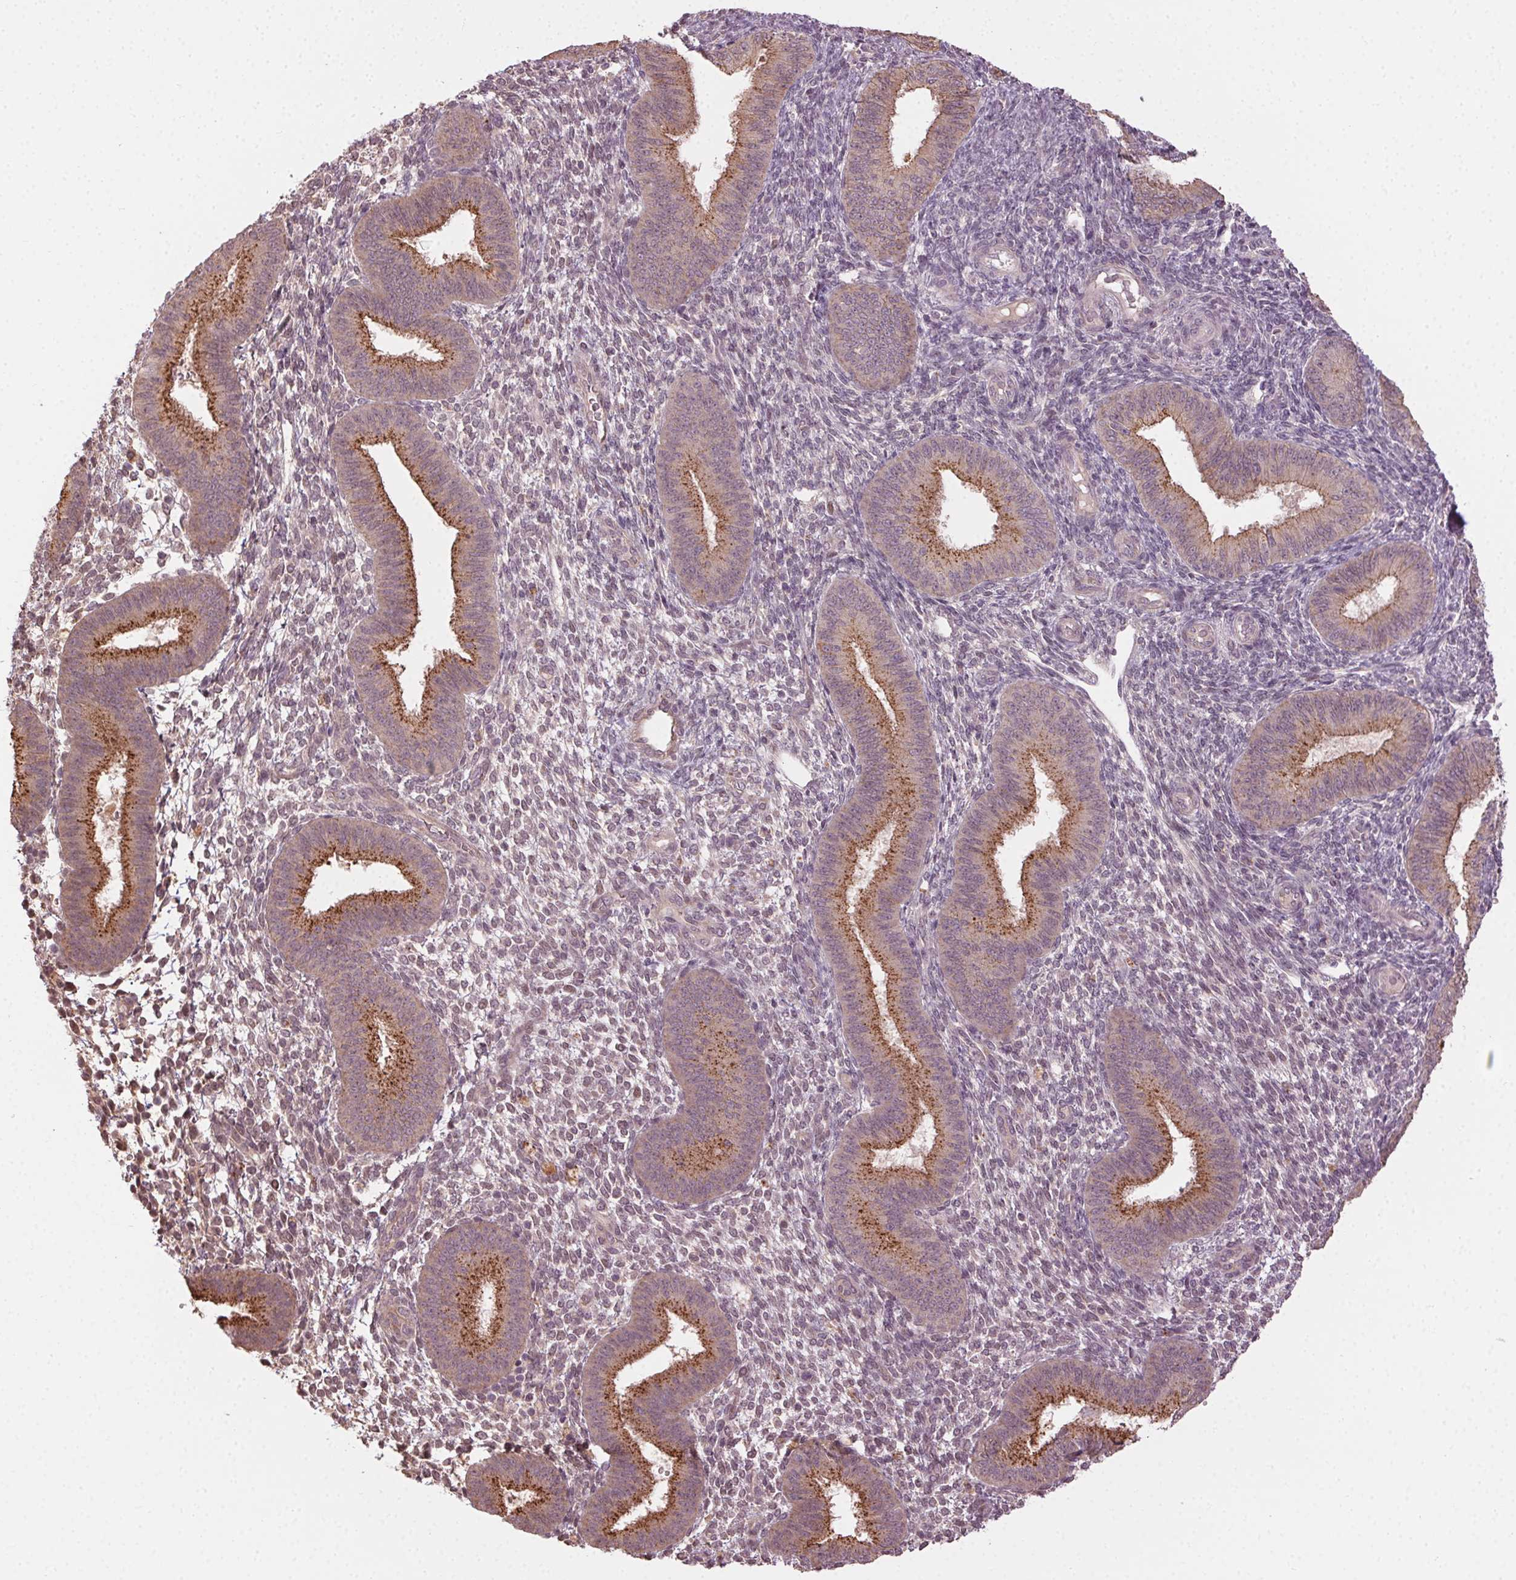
{"staining": {"intensity": "weak", "quantity": "25%-75%", "location": "cytoplasmic/membranous"}, "tissue": "endometrium", "cell_type": "Cells in endometrial stroma", "image_type": "normal", "snomed": [{"axis": "morphology", "description": "Normal tissue, NOS"}, {"axis": "topography", "description": "Endometrium"}], "caption": "Brown immunohistochemical staining in benign human endometrium shows weak cytoplasmic/membranous expression in about 25%-75% of cells in endometrial stroma. The staining was performed using DAB (3,3'-diaminobenzidine), with brown indicating positive protein expression. Nuclei are stained blue with hematoxylin.", "gene": "ATP1B3", "patient": {"sex": "female", "age": 39}}